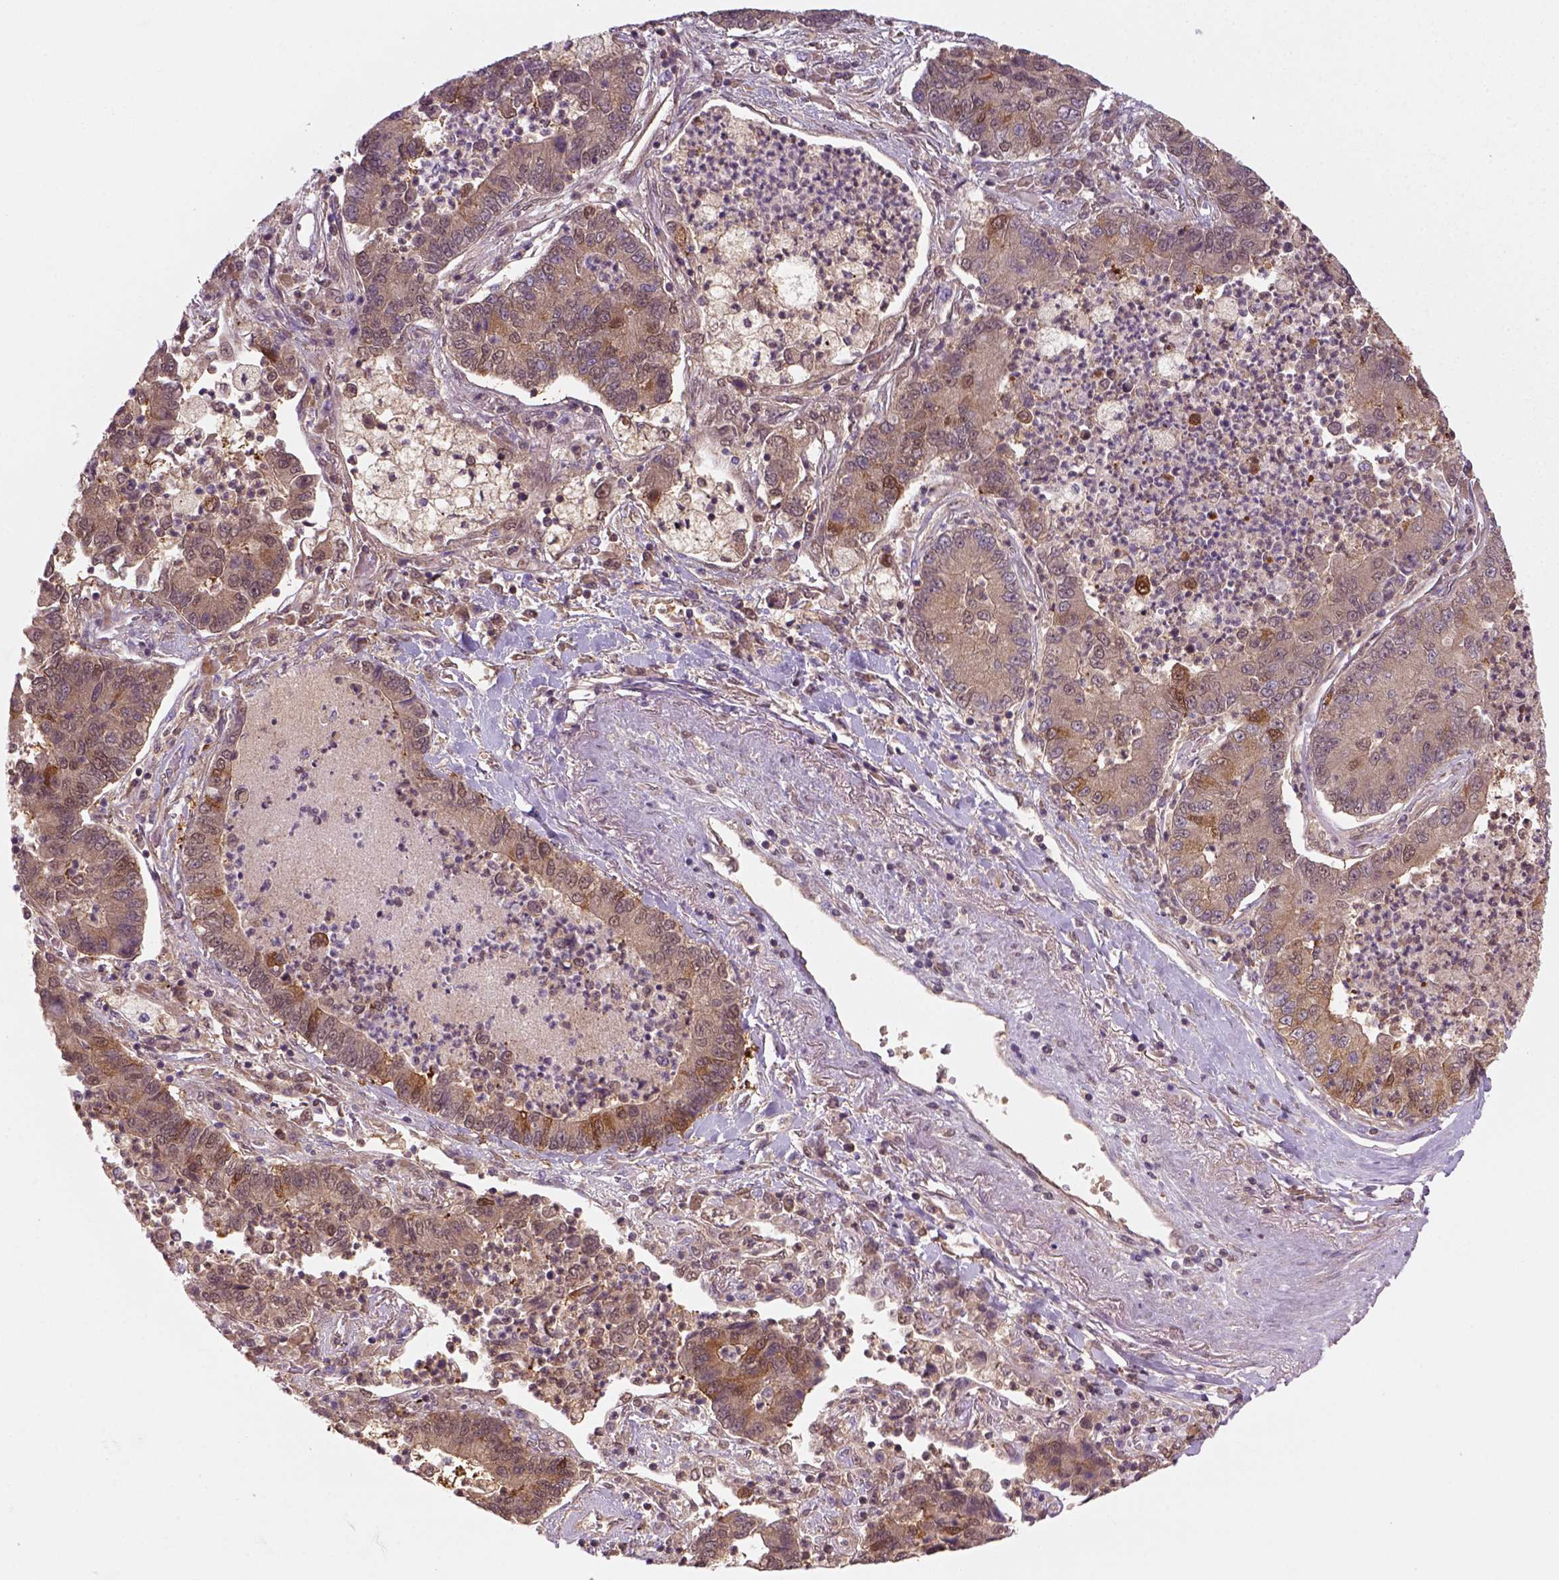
{"staining": {"intensity": "moderate", "quantity": ">75%", "location": "cytoplasmic/membranous"}, "tissue": "lung cancer", "cell_type": "Tumor cells", "image_type": "cancer", "snomed": [{"axis": "morphology", "description": "Adenocarcinoma, NOS"}, {"axis": "topography", "description": "Lung"}], "caption": "Protein expression by immunohistochemistry (IHC) exhibits moderate cytoplasmic/membranous expression in approximately >75% of tumor cells in lung cancer (adenocarcinoma).", "gene": "GOT1", "patient": {"sex": "female", "age": 57}}